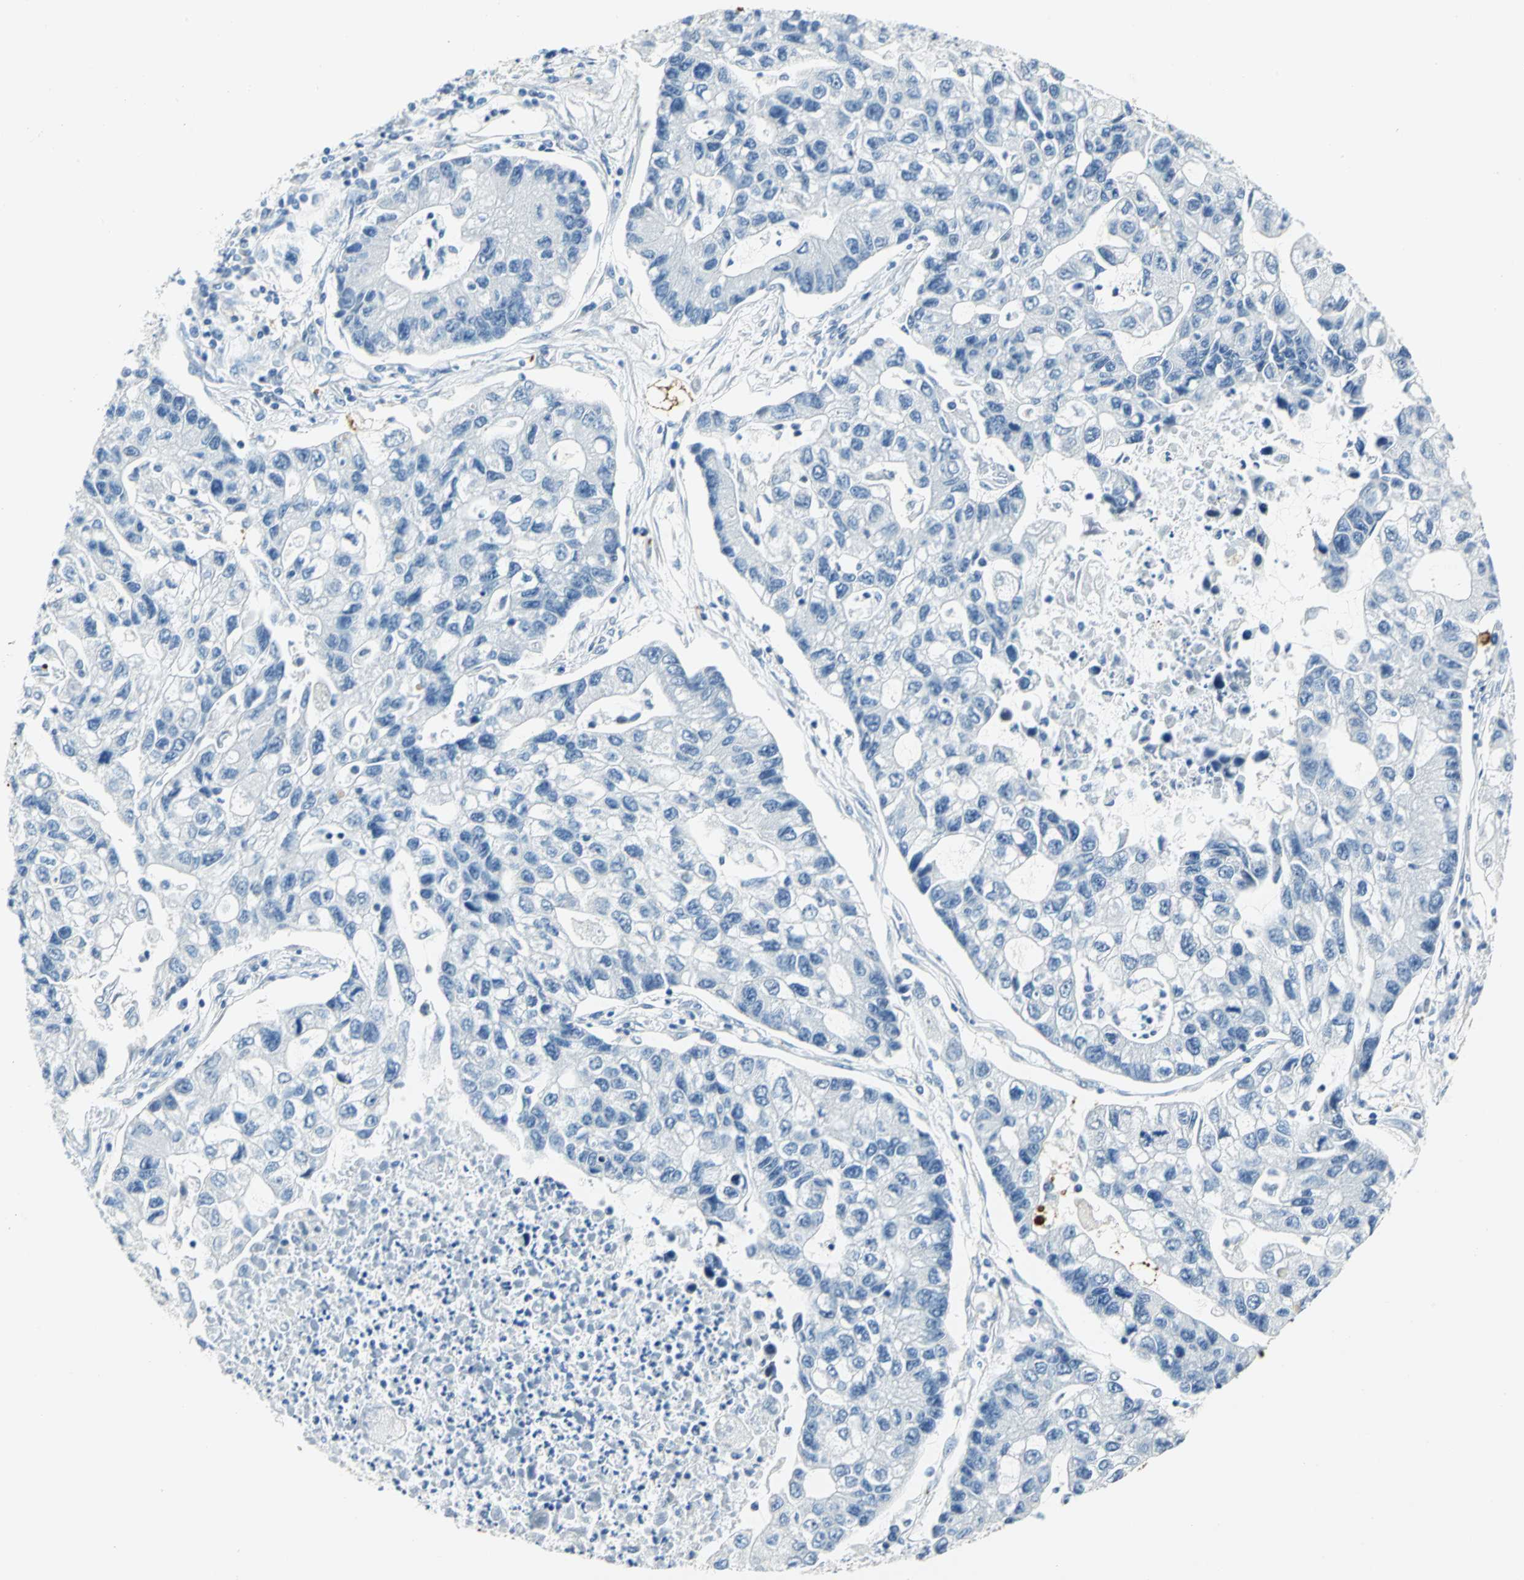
{"staining": {"intensity": "negative", "quantity": "none", "location": "none"}, "tissue": "lung cancer", "cell_type": "Tumor cells", "image_type": "cancer", "snomed": [{"axis": "morphology", "description": "Adenocarcinoma, NOS"}, {"axis": "topography", "description": "Lung"}], "caption": "This is a image of immunohistochemistry staining of lung cancer (adenocarcinoma), which shows no staining in tumor cells. (Stains: DAB IHC with hematoxylin counter stain, Microscopy: brightfield microscopy at high magnification).", "gene": "RAD17", "patient": {"sex": "female", "age": 51}}